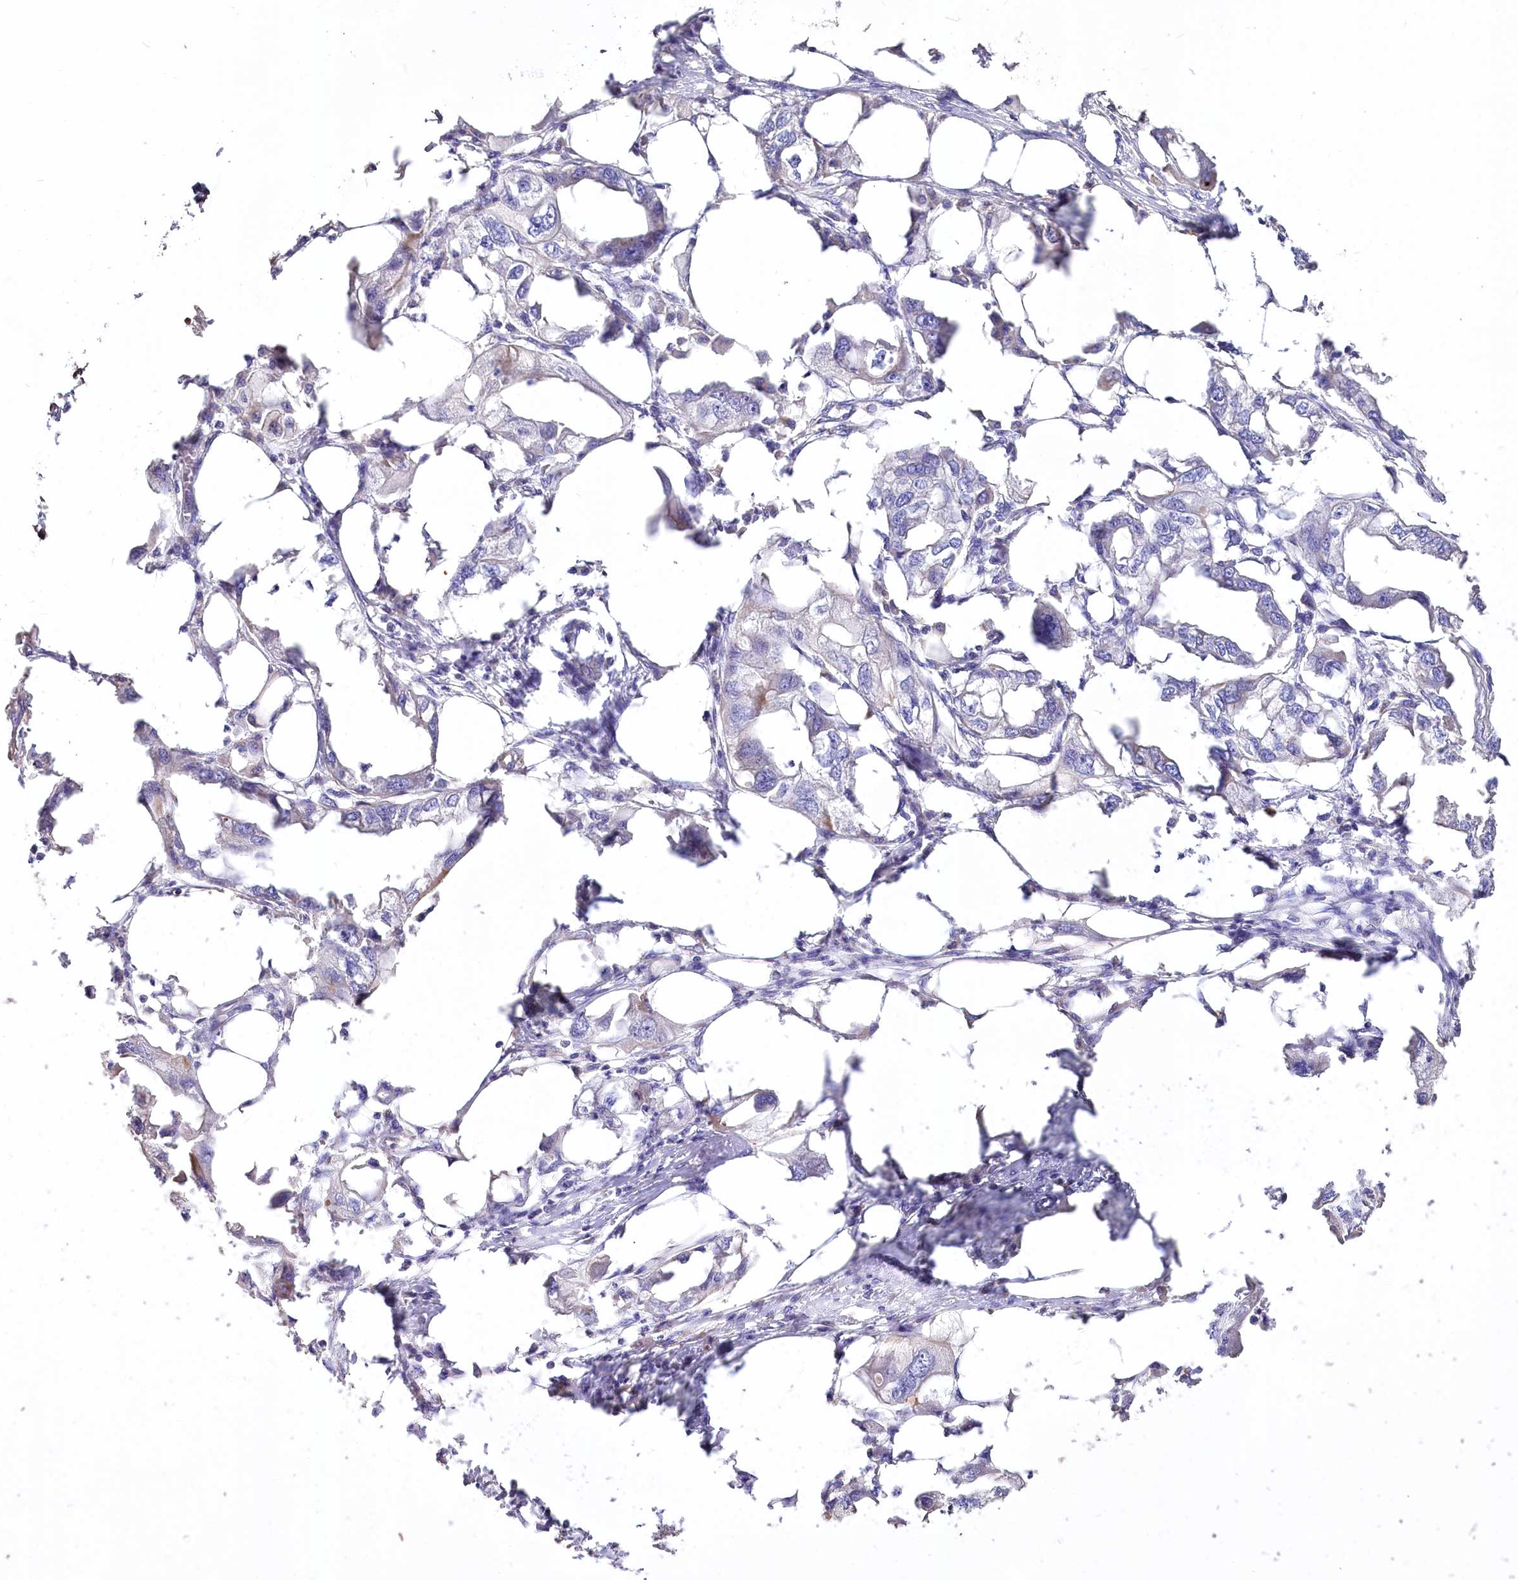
{"staining": {"intensity": "negative", "quantity": "none", "location": "none"}, "tissue": "endometrial cancer", "cell_type": "Tumor cells", "image_type": "cancer", "snomed": [{"axis": "morphology", "description": "Adenocarcinoma, NOS"}, {"axis": "morphology", "description": "Adenocarcinoma, metastatic, NOS"}, {"axis": "topography", "description": "Adipose tissue"}, {"axis": "topography", "description": "Endometrium"}], "caption": "Histopathology image shows no protein positivity in tumor cells of endometrial cancer (metastatic adenocarcinoma) tissue.", "gene": "PTER", "patient": {"sex": "female", "age": 67}}